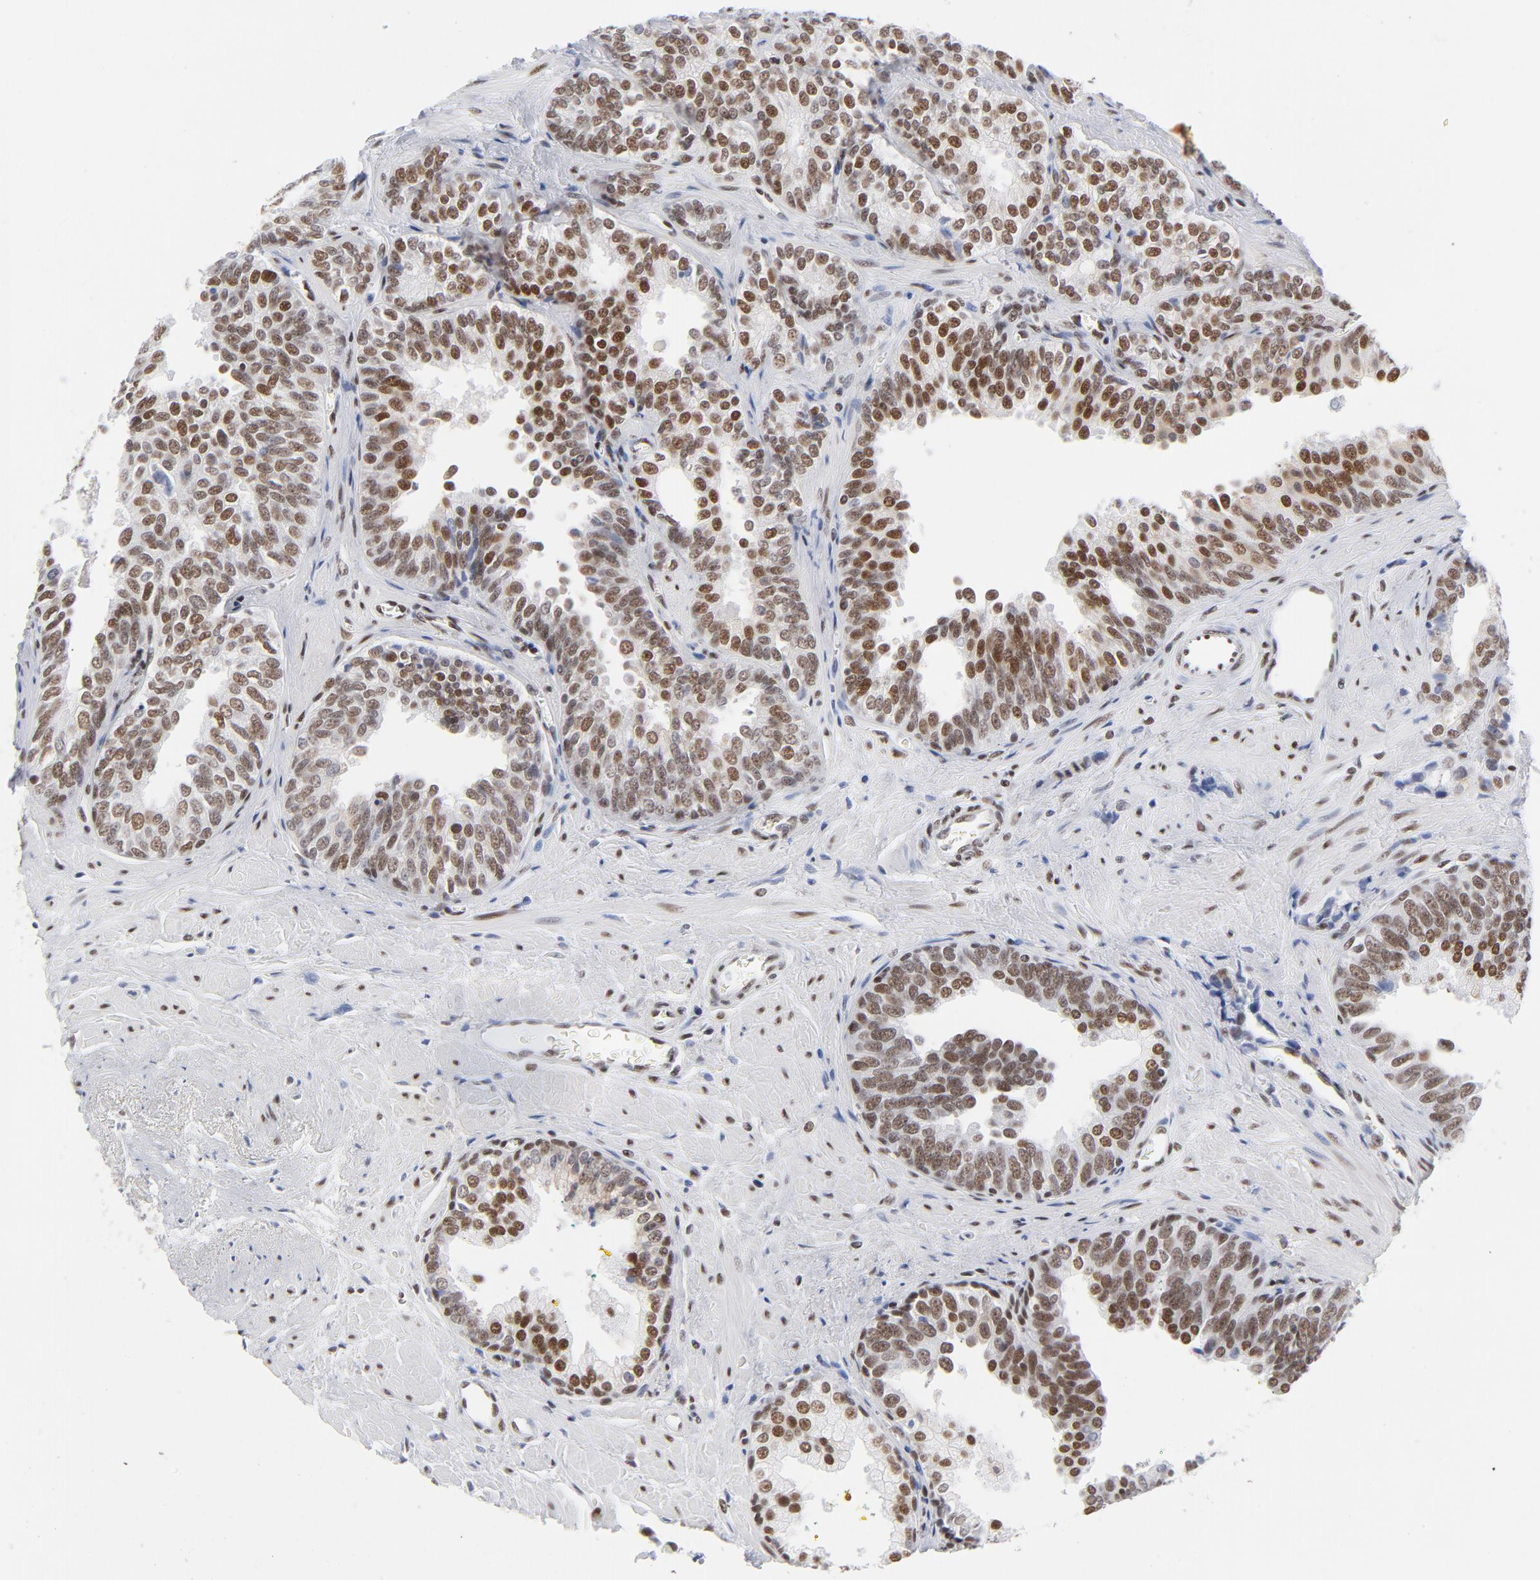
{"staining": {"intensity": "moderate", "quantity": ">75%", "location": "nuclear"}, "tissue": "prostate cancer", "cell_type": "Tumor cells", "image_type": "cancer", "snomed": [{"axis": "morphology", "description": "Adenocarcinoma, High grade"}, {"axis": "topography", "description": "Prostate"}], "caption": "A histopathology image showing moderate nuclear expression in about >75% of tumor cells in prostate adenocarcinoma (high-grade), as visualized by brown immunohistochemical staining.", "gene": "ATF2", "patient": {"sex": "male", "age": 67}}